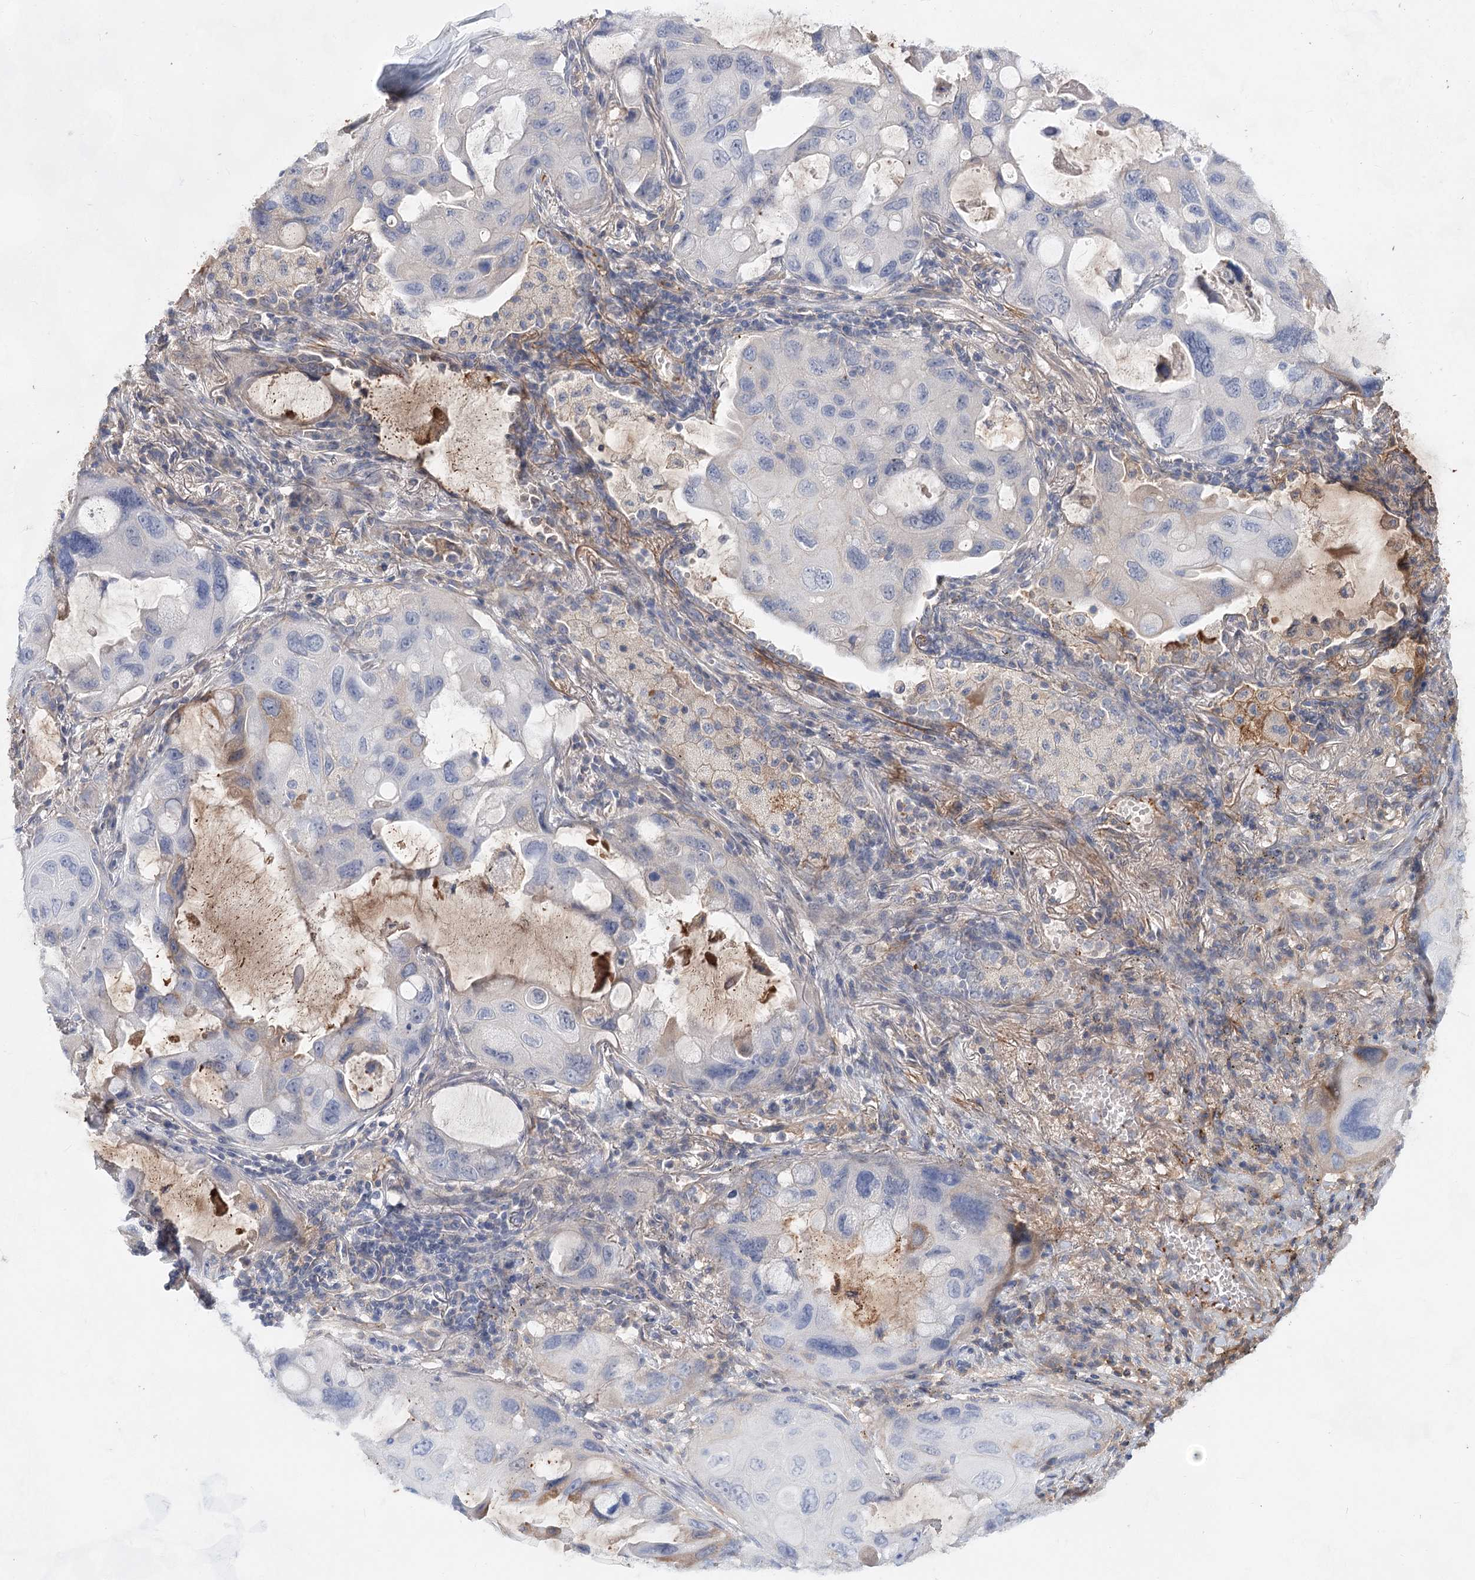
{"staining": {"intensity": "negative", "quantity": "none", "location": "none"}, "tissue": "lung cancer", "cell_type": "Tumor cells", "image_type": "cancer", "snomed": [{"axis": "morphology", "description": "Squamous cell carcinoma, NOS"}, {"axis": "topography", "description": "Lung"}], "caption": "Immunohistochemical staining of human squamous cell carcinoma (lung) demonstrates no significant expression in tumor cells.", "gene": "TASOR2", "patient": {"sex": "female", "age": 73}}